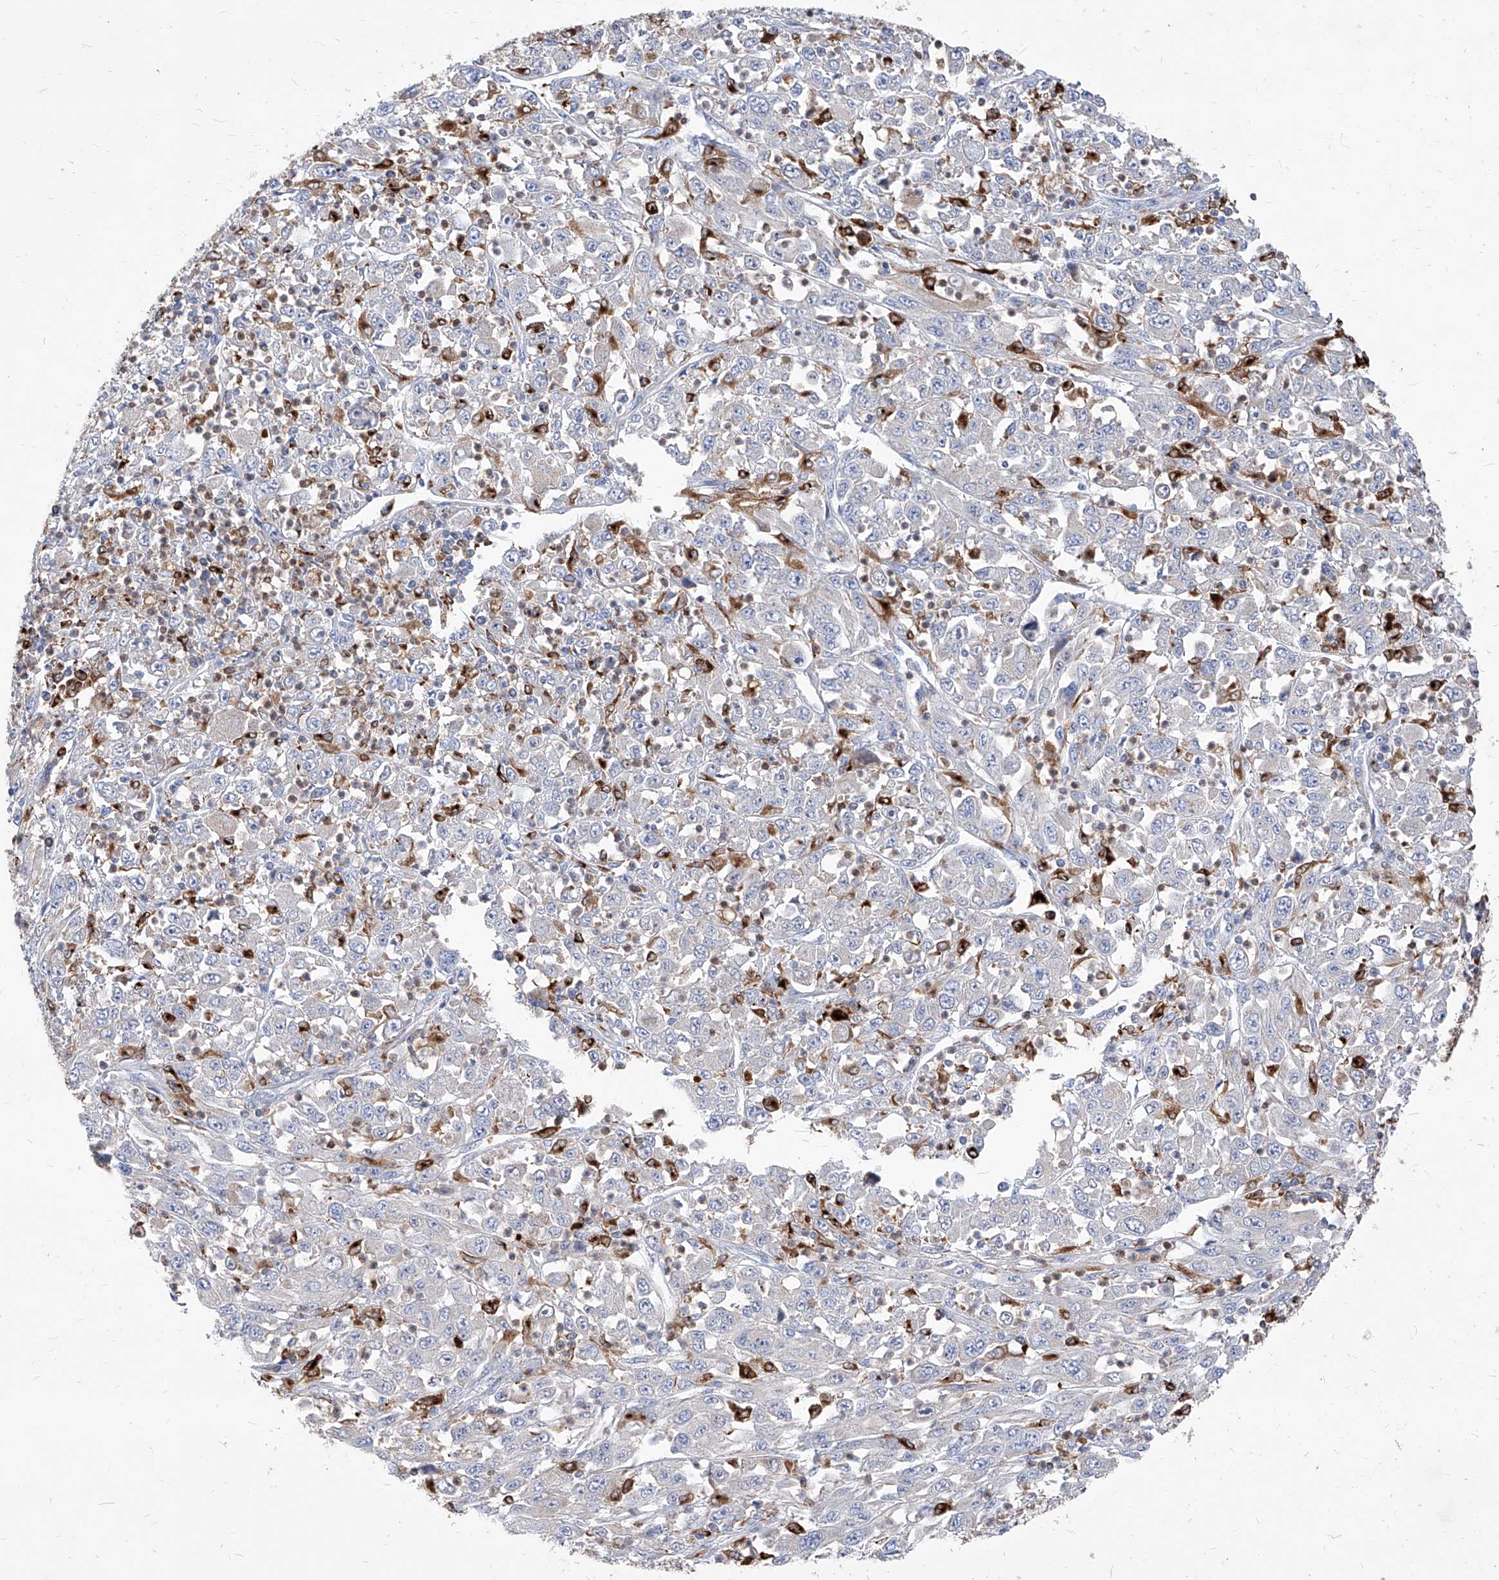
{"staining": {"intensity": "weak", "quantity": "25%-75%", "location": "cytoplasmic/membranous"}, "tissue": "melanoma", "cell_type": "Tumor cells", "image_type": "cancer", "snomed": [{"axis": "morphology", "description": "Malignant melanoma, Metastatic site"}, {"axis": "topography", "description": "Skin"}], "caption": "IHC histopathology image of malignant melanoma (metastatic site) stained for a protein (brown), which shows low levels of weak cytoplasmic/membranous staining in about 25%-75% of tumor cells.", "gene": "UBOX5", "patient": {"sex": "female", "age": 56}}